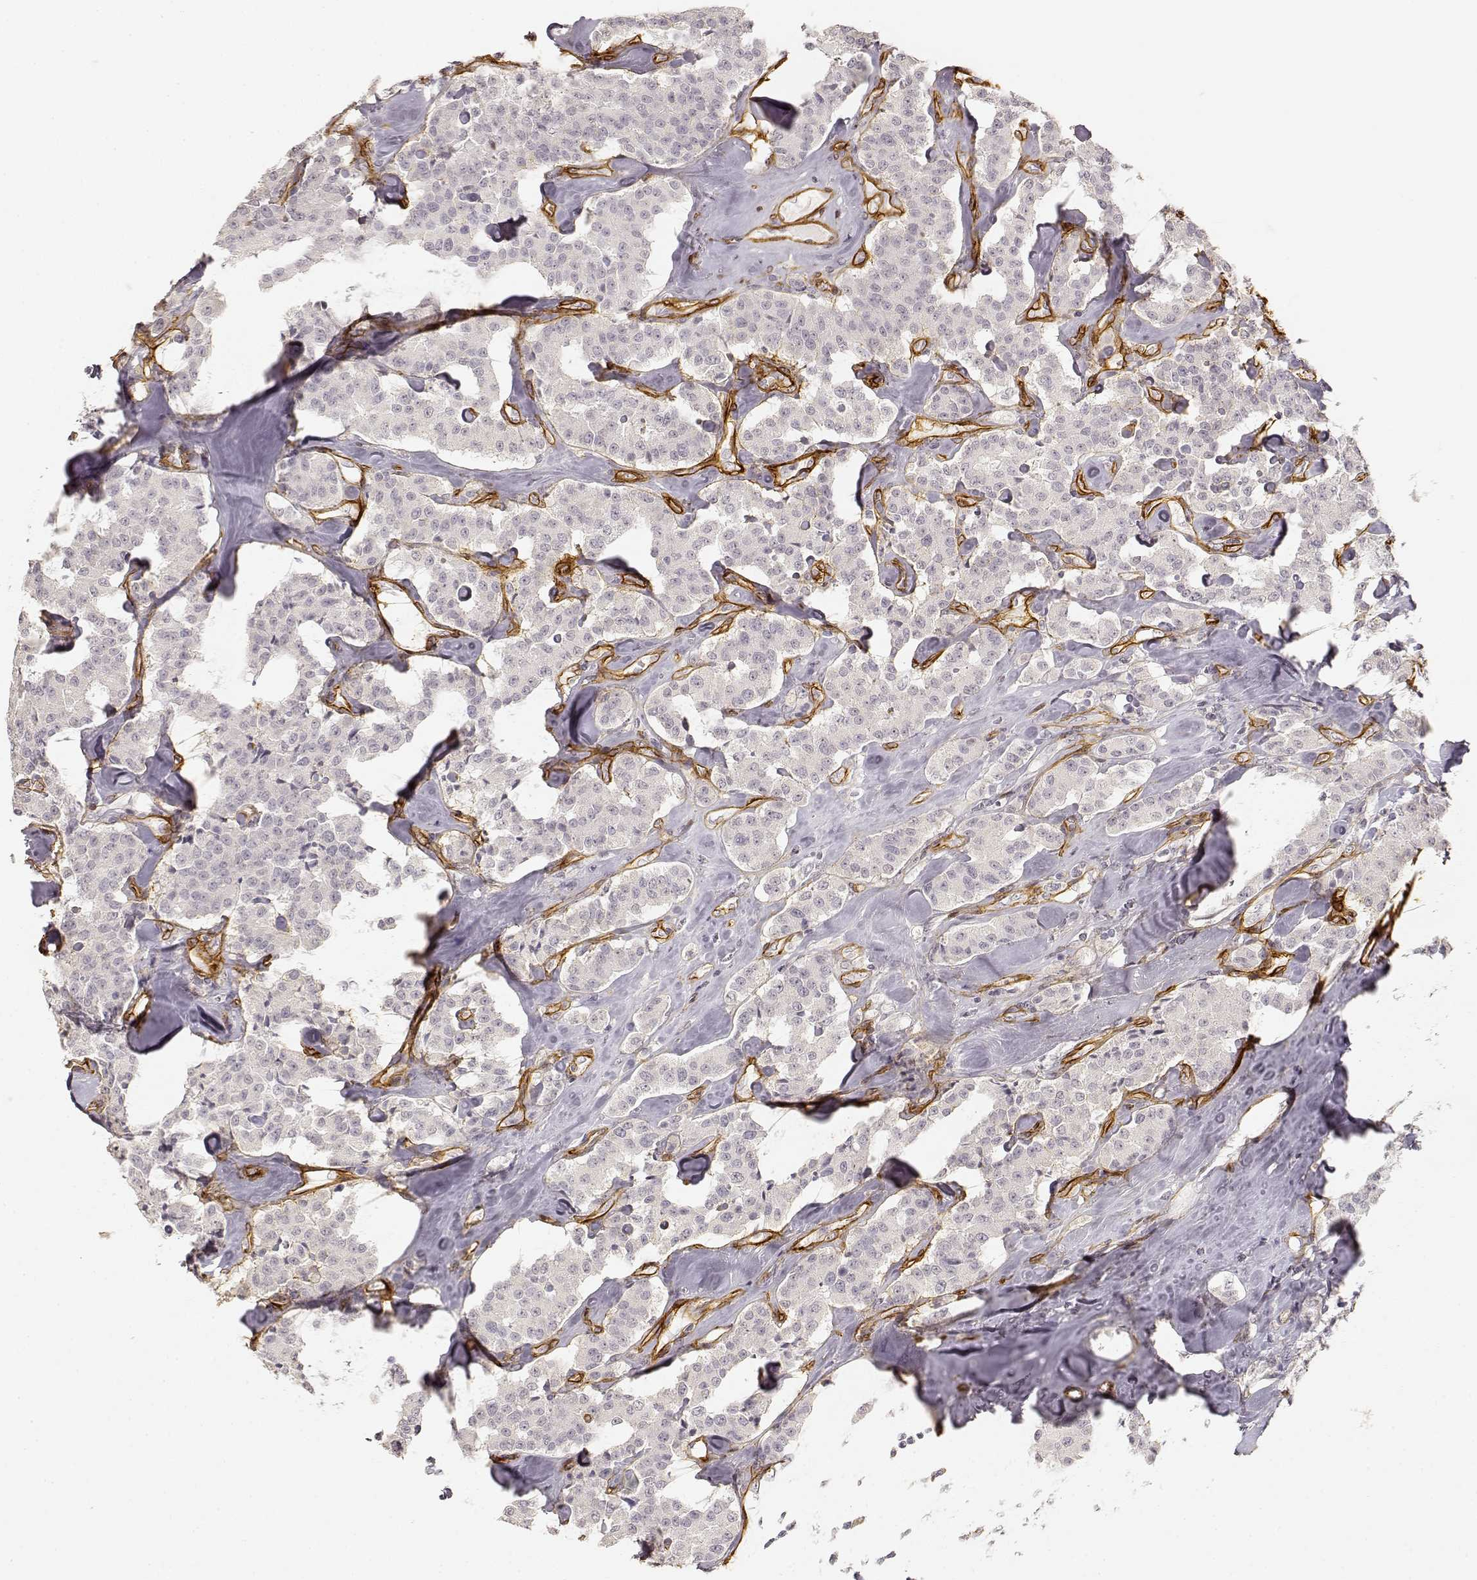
{"staining": {"intensity": "negative", "quantity": "none", "location": "none"}, "tissue": "carcinoid", "cell_type": "Tumor cells", "image_type": "cancer", "snomed": [{"axis": "morphology", "description": "Carcinoid, malignant, NOS"}, {"axis": "topography", "description": "Pancreas"}], "caption": "Tumor cells are negative for protein expression in human carcinoid.", "gene": "LAMA4", "patient": {"sex": "male", "age": 41}}